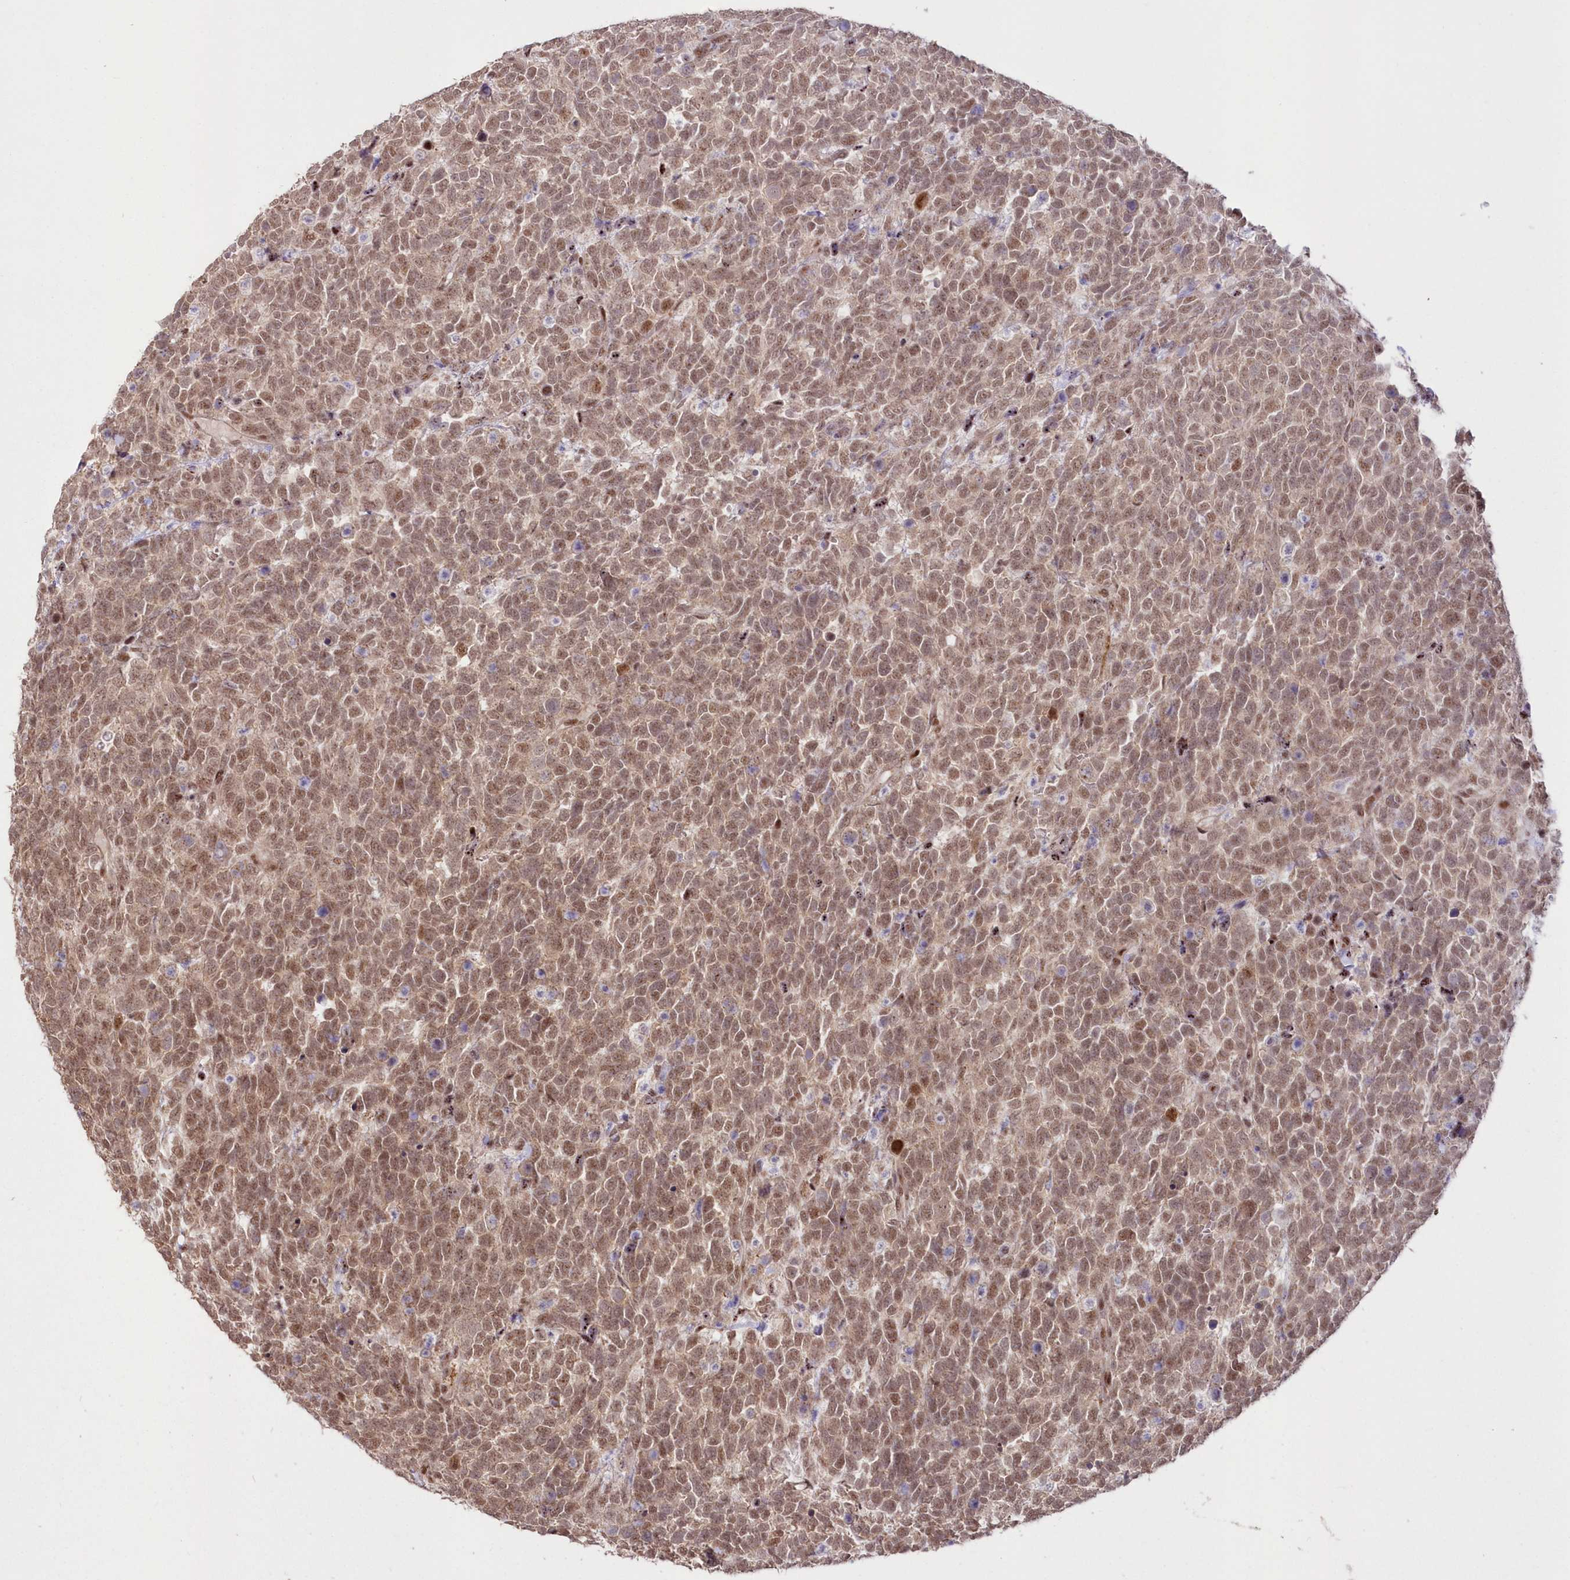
{"staining": {"intensity": "weak", "quantity": ">75%", "location": "cytoplasmic/membranous,nuclear"}, "tissue": "urothelial cancer", "cell_type": "Tumor cells", "image_type": "cancer", "snomed": [{"axis": "morphology", "description": "Urothelial carcinoma, High grade"}, {"axis": "topography", "description": "Urinary bladder"}], "caption": "Tumor cells demonstrate weak cytoplasmic/membranous and nuclear staining in approximately >75% of cells in urothelial cancer.", "gene": "WBP1L", "patient": {"sex": "female", "age": 82}}